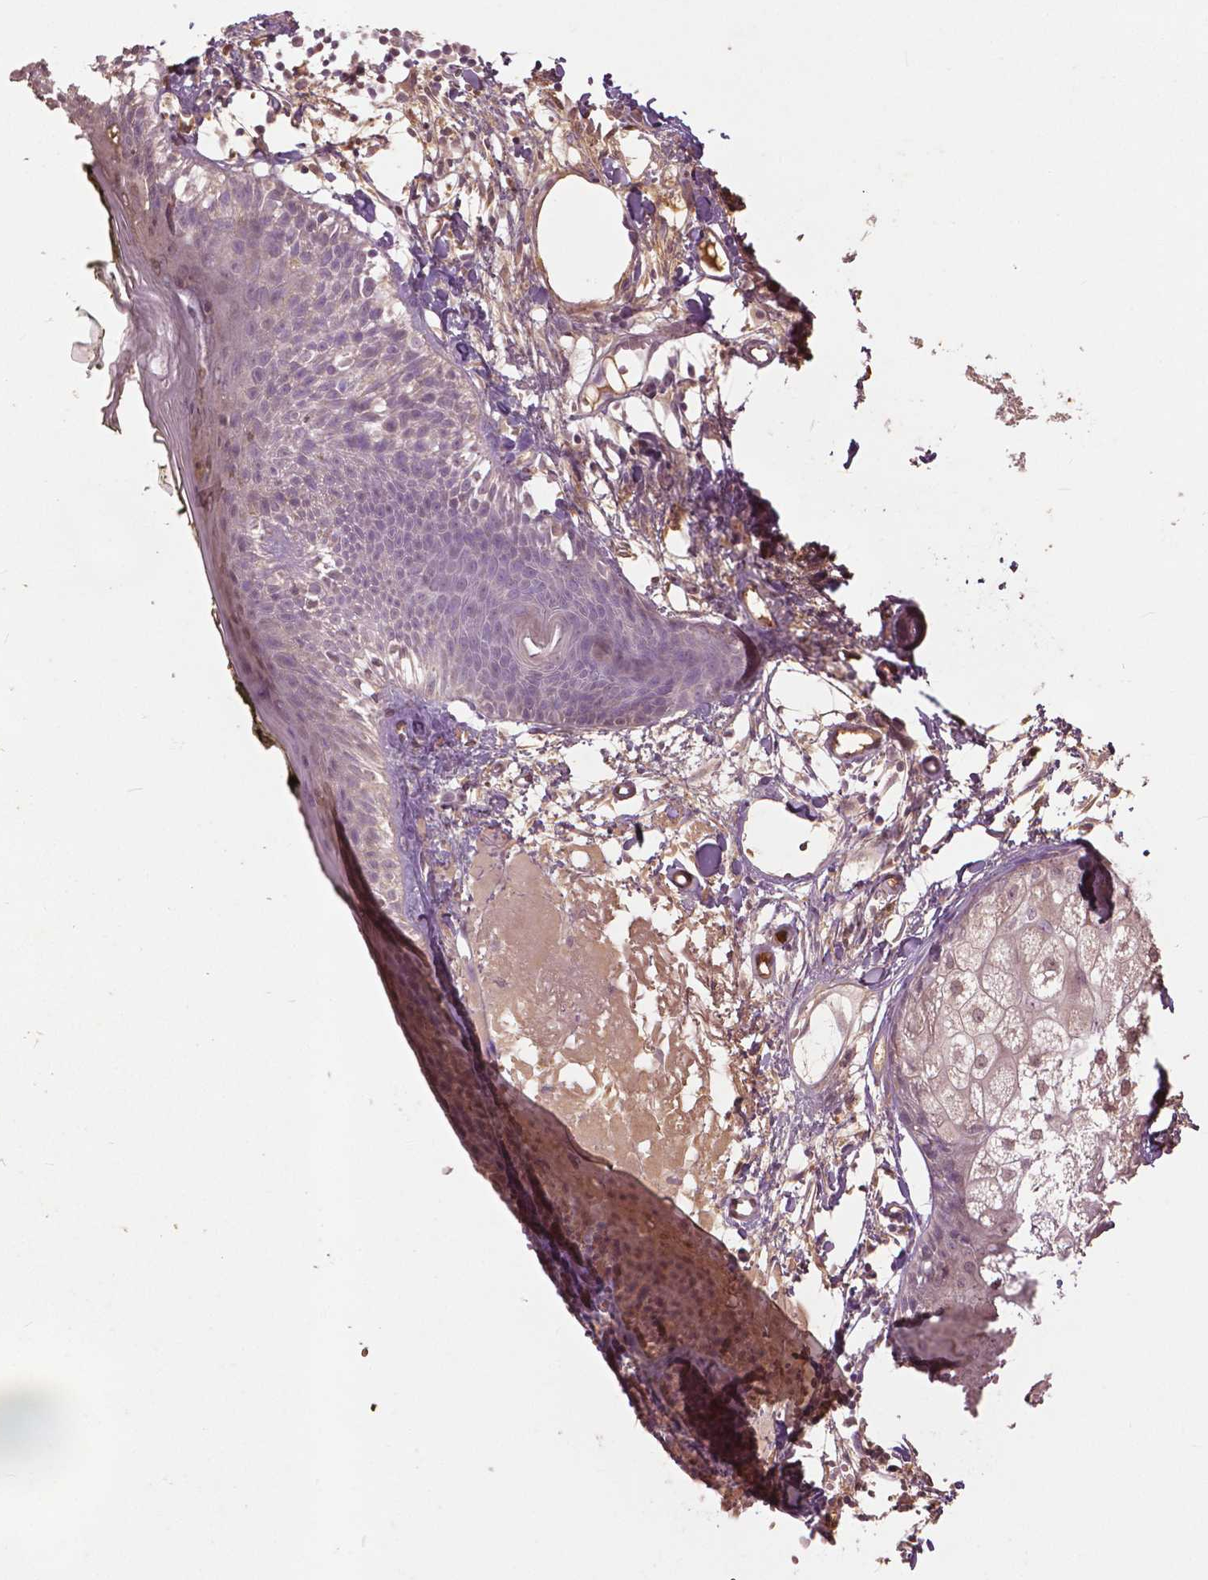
{"staining": {"intensity": "negative", "quantity": "none", "location": "none"}, "tissue": "skin", "cell_type": "Fibroblasts", "image_type": "normal", "snomed": [{"axis": "morphology", "description": "Normal tissue, NOS"}, {"axis": "topography", "description": "Skin"}], "caption": "DAB (3,3'-diaminobenzidine) immunohistochemical staining of benign skin shows no significant positivity in fibroblasts. (DAB IHC visualized using brightfield microscopy, high magnification).", "gene": "ANGPTL4", "patient": {"sex": "male", "age": 76}}